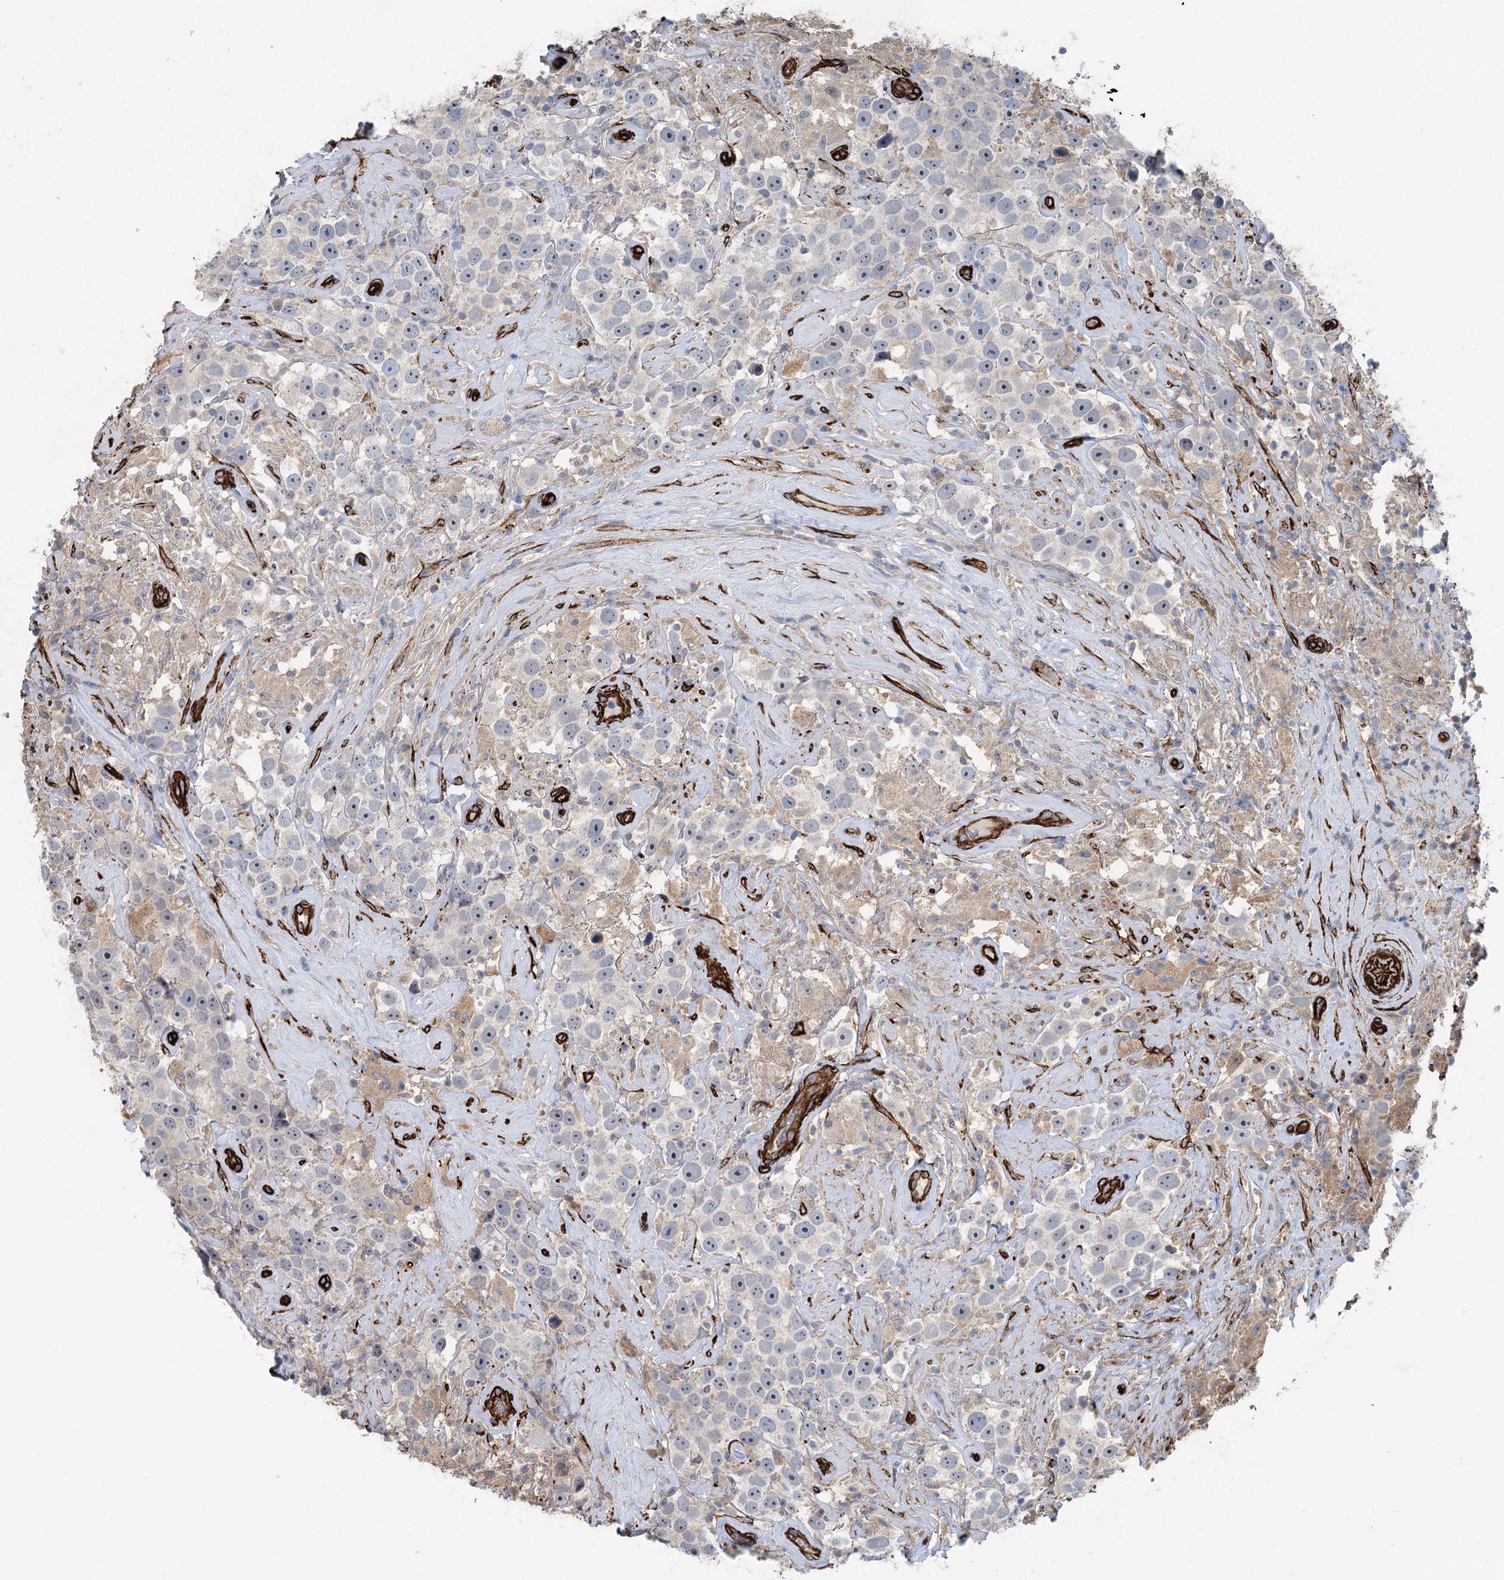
{"staining": {"intensity": "negative", "quantity": "none", "location": "none"}, "tissue": "testis cancer", "cell_type": "Tumor cells", "image_type": "cancer", "snomed": [{"axis": "morphology", "description": "Seminoma, NOS"}, {"axis": "topography", "description": "Testis"}], "caption": "DAB (3,3'-diaminobenzidine) immunohistochemical staining of human testis cancer (seminoma) displays no significant positivity in tumor cells. Nuclei are stained in blue.", "gene": "IQSEC1", "patient": {"sex": "male", "age": 49}}